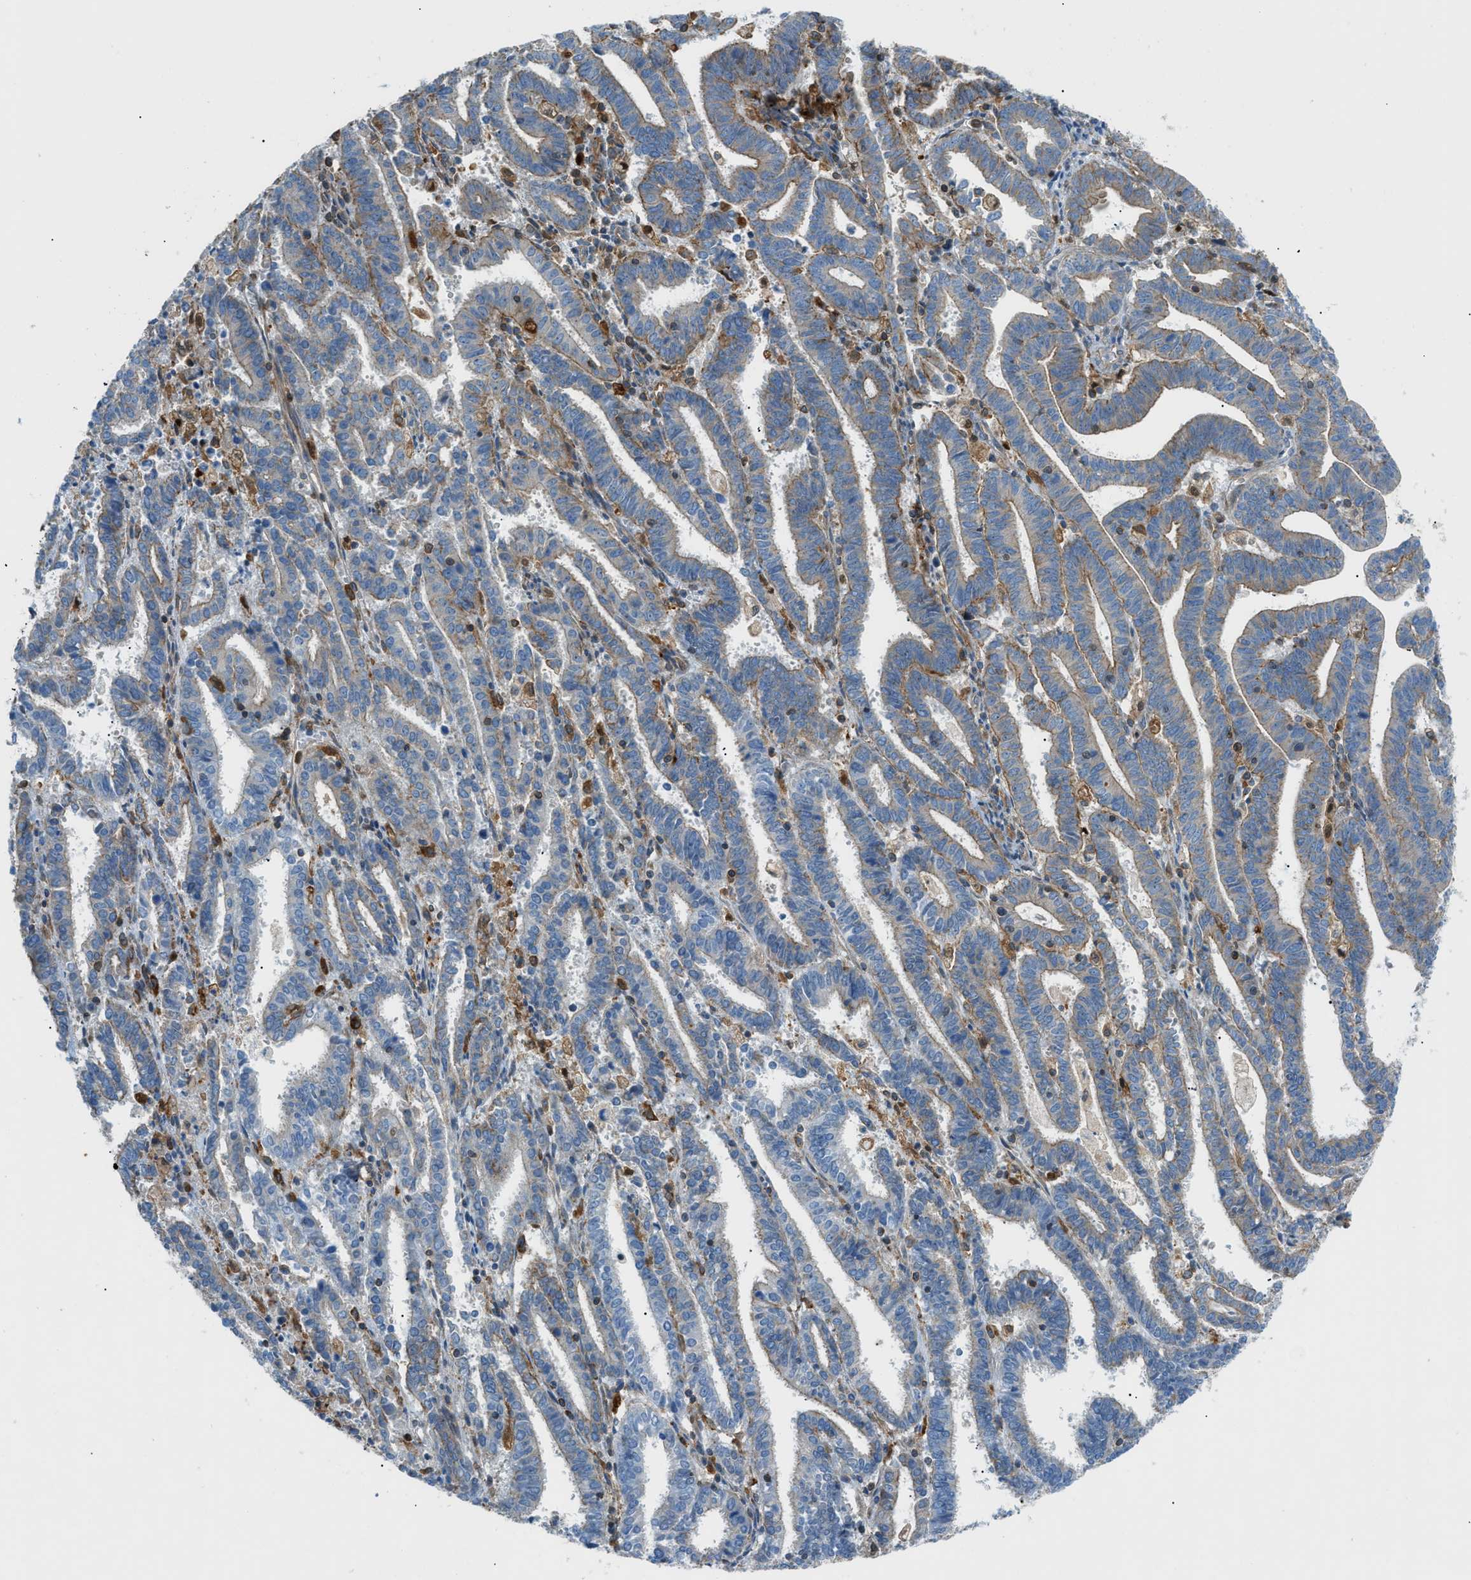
{"staining": {"intensity": "weak", "quantity": "25%-75%", "location": "cytoplasmic/membranous"}, "tissue": "endometrial cancer", "cell_type": "Tumor cells", "image_type": "cancer", "snomed": [{"axis": "morphology", "description": "Adenocarcinoma, NOS"}, {"axis": "topography", "description": "Uterus"}], "caption": "Protein staining exhibits weak cytoplasmic/membranous positivity in approximately 25%-75% of tumor cells in endometrial cancer.", "gene": "DMAC1", "patient": {"sex": "female", "age": 83}}